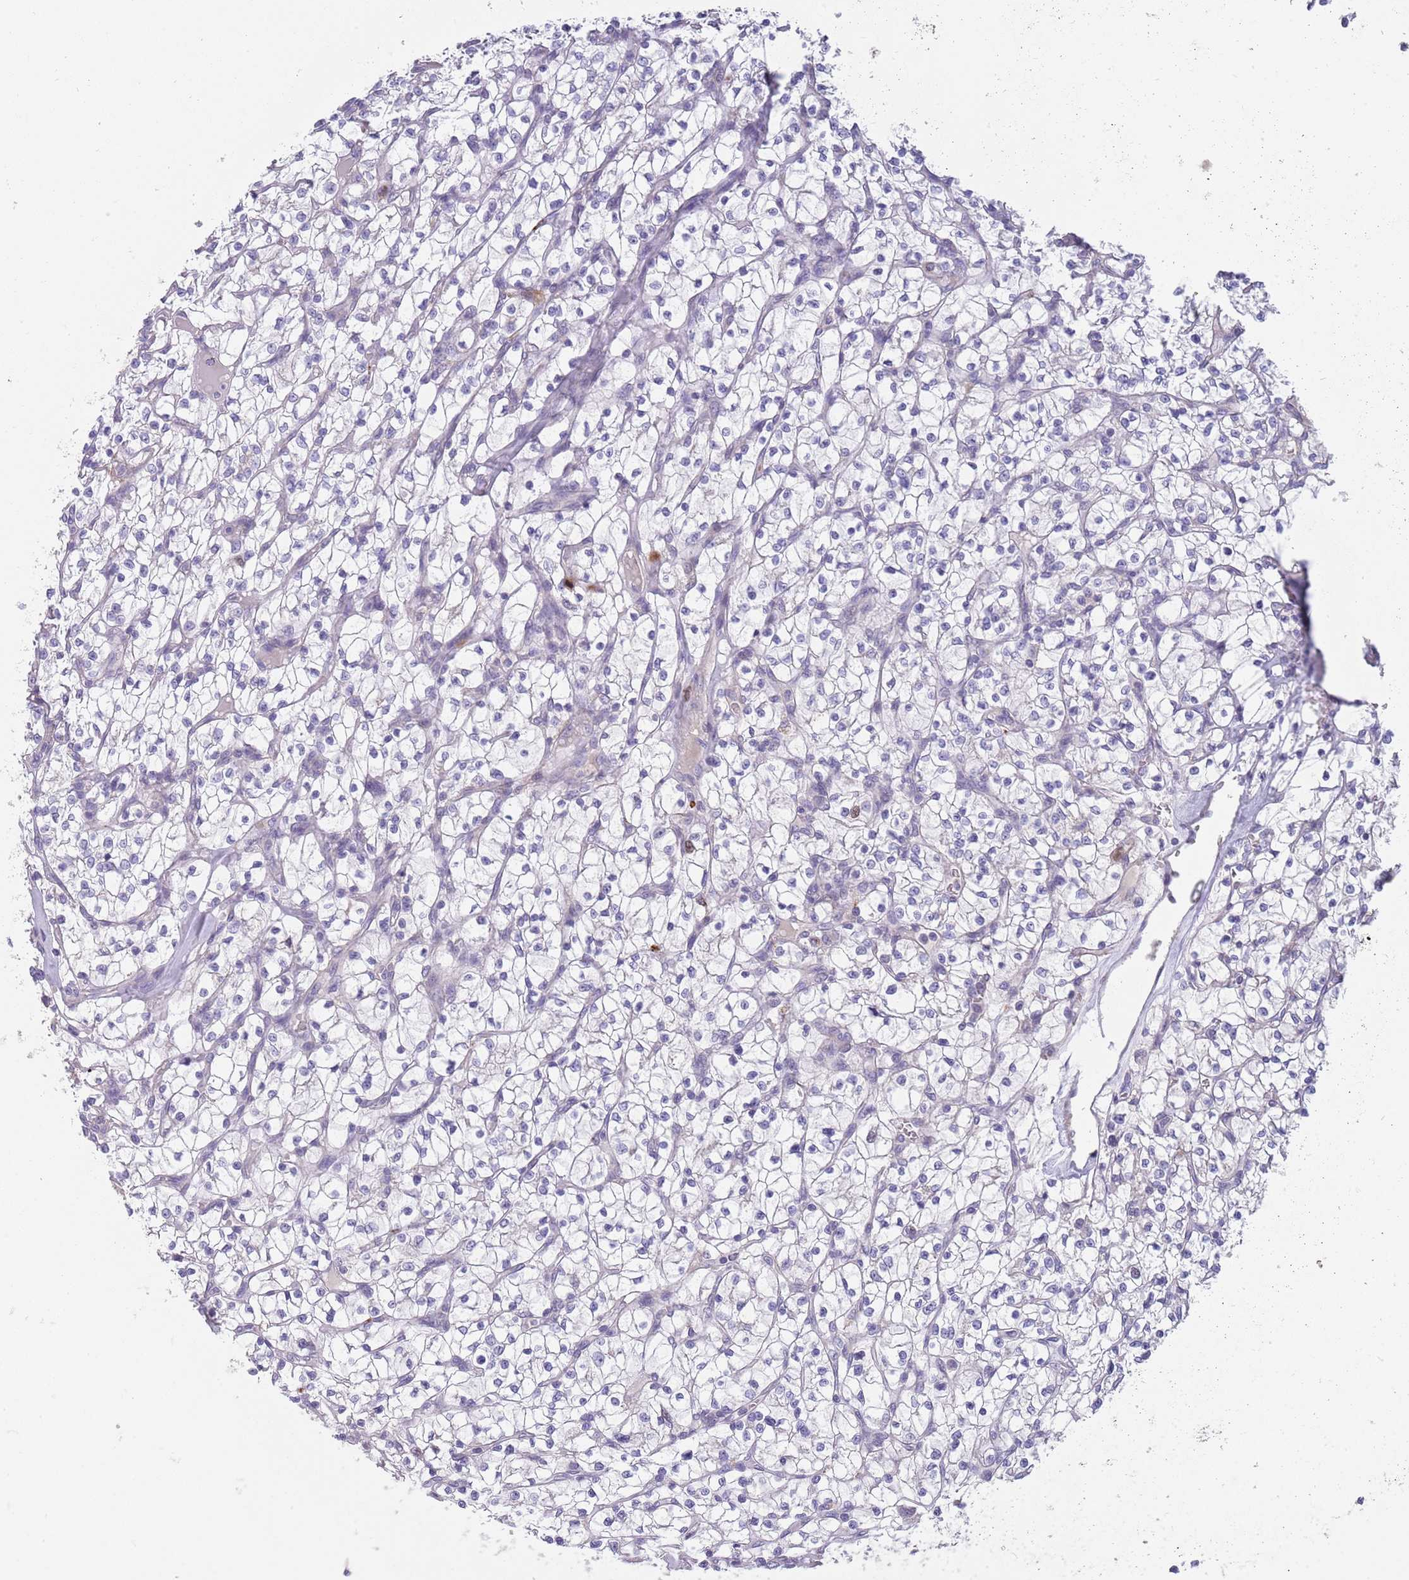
{"staining": {"intensity": "negative", "quantity": "none", "location": "none"}, "tissue": "renal cancer", "cell_type": "Tumor cells", "image_type": "cancer", "snomed": [{"axis": "morphology", "description": "Adenocarcinoma, NOS"}, {"axis": "topography", "description": "Kidney"}], "caption": "Protein analysis of renal cancer (adenocarcinoma) displays no significant expression in tumor cells. (DAB (3,3'-diaminobenzidine) immunohistochemistry visualized using brightfield microscopy, high magnification).", "gene": "PIMREG", "patient": {"sex": "female", "age": 64}}